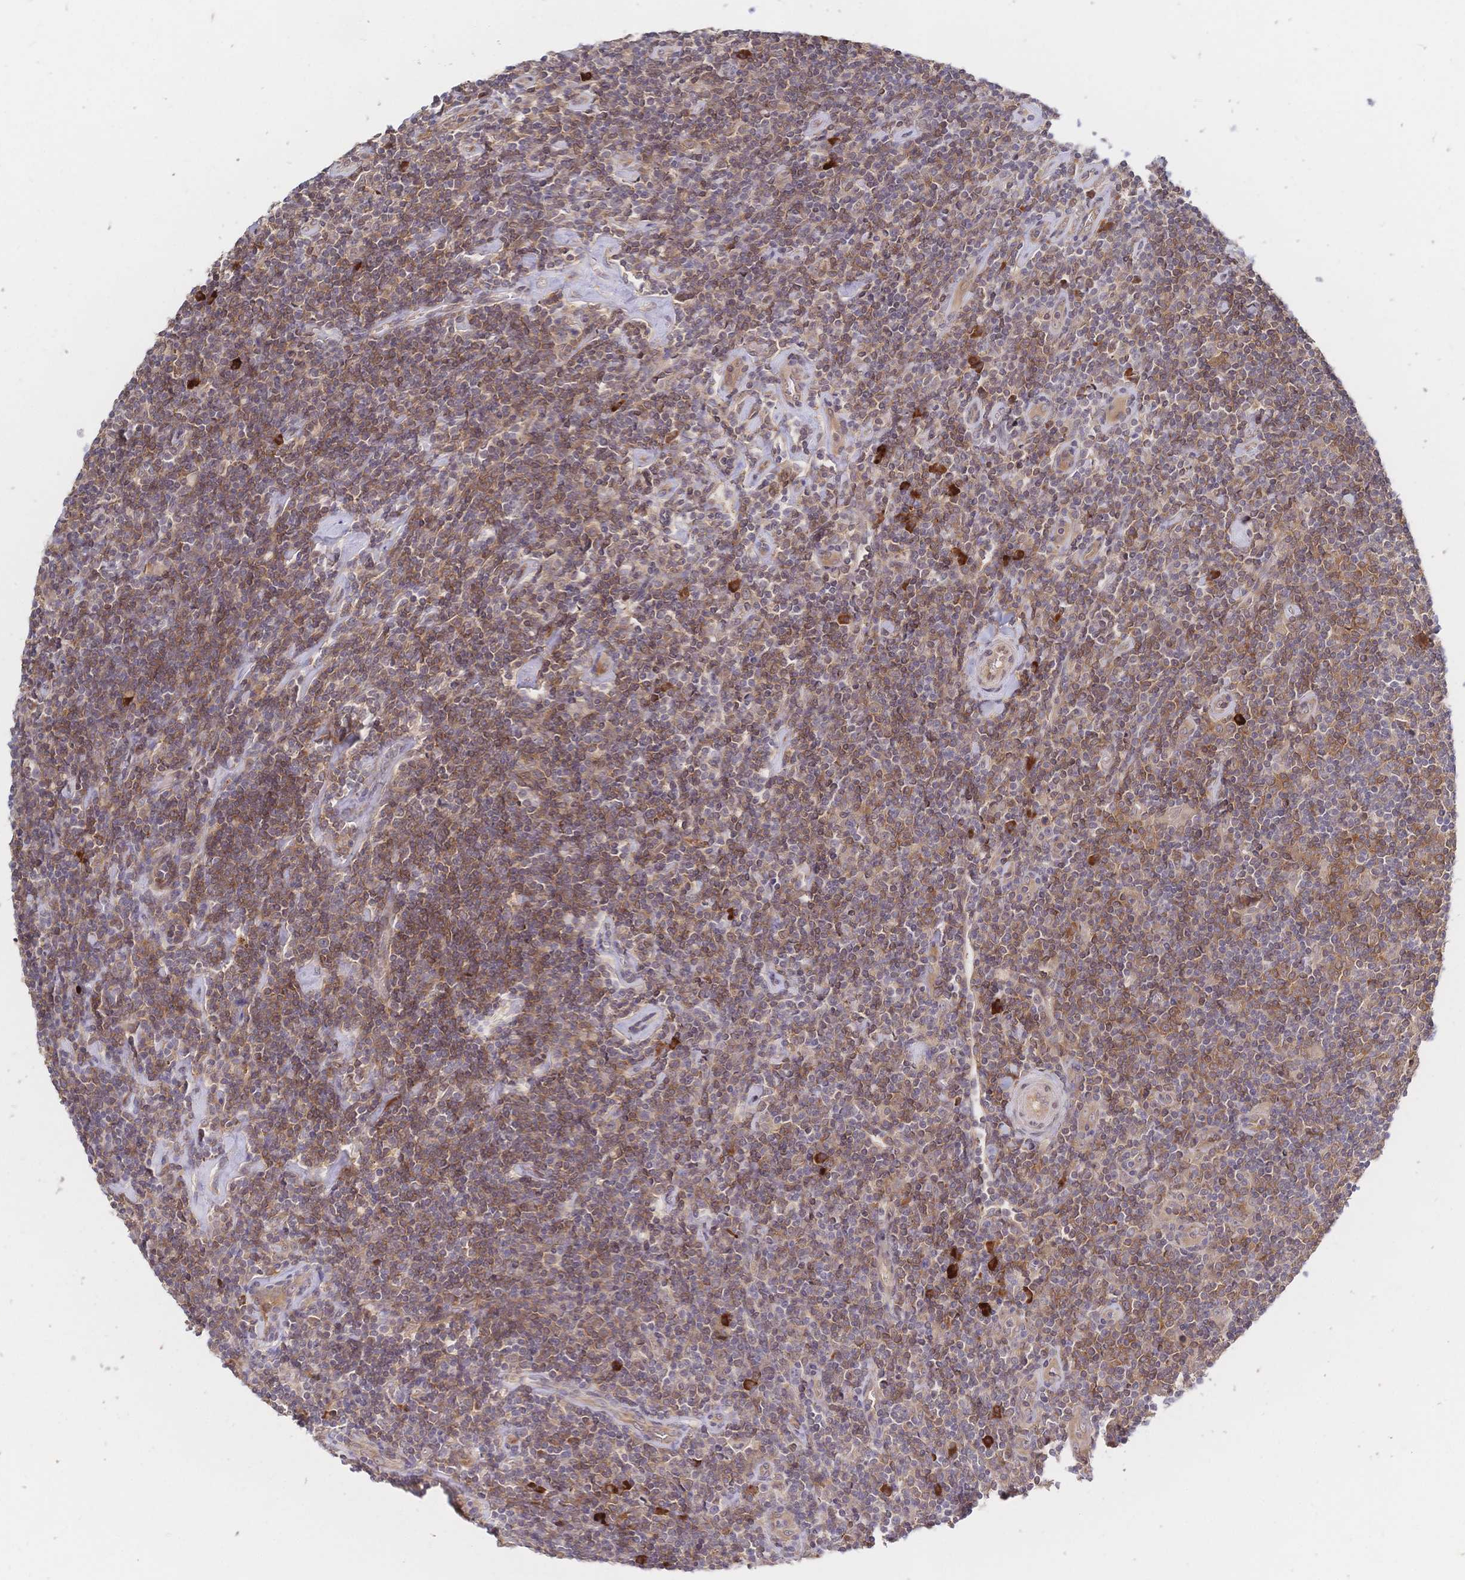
{"staining": {"intensity": "negative", "quantity": "none", "location": "none"}, "tissue": "lymphoma", "cell_type": "Tumor cells", "image_type": "cancer", "snomed": [{"axis": "morphology", "description": "Hodgkin's disease, NOS"}, {"axis": "topography", "description": "Lymph node"}], "caption": "A photomicrograph of human lymphoma is negative for staining in tumor cells. (DAB immunohistochemistry visualized using brightfield microscopy, high magnification).", "gene": "LMO4", "patient": {"sex": "male", "age": 40}}